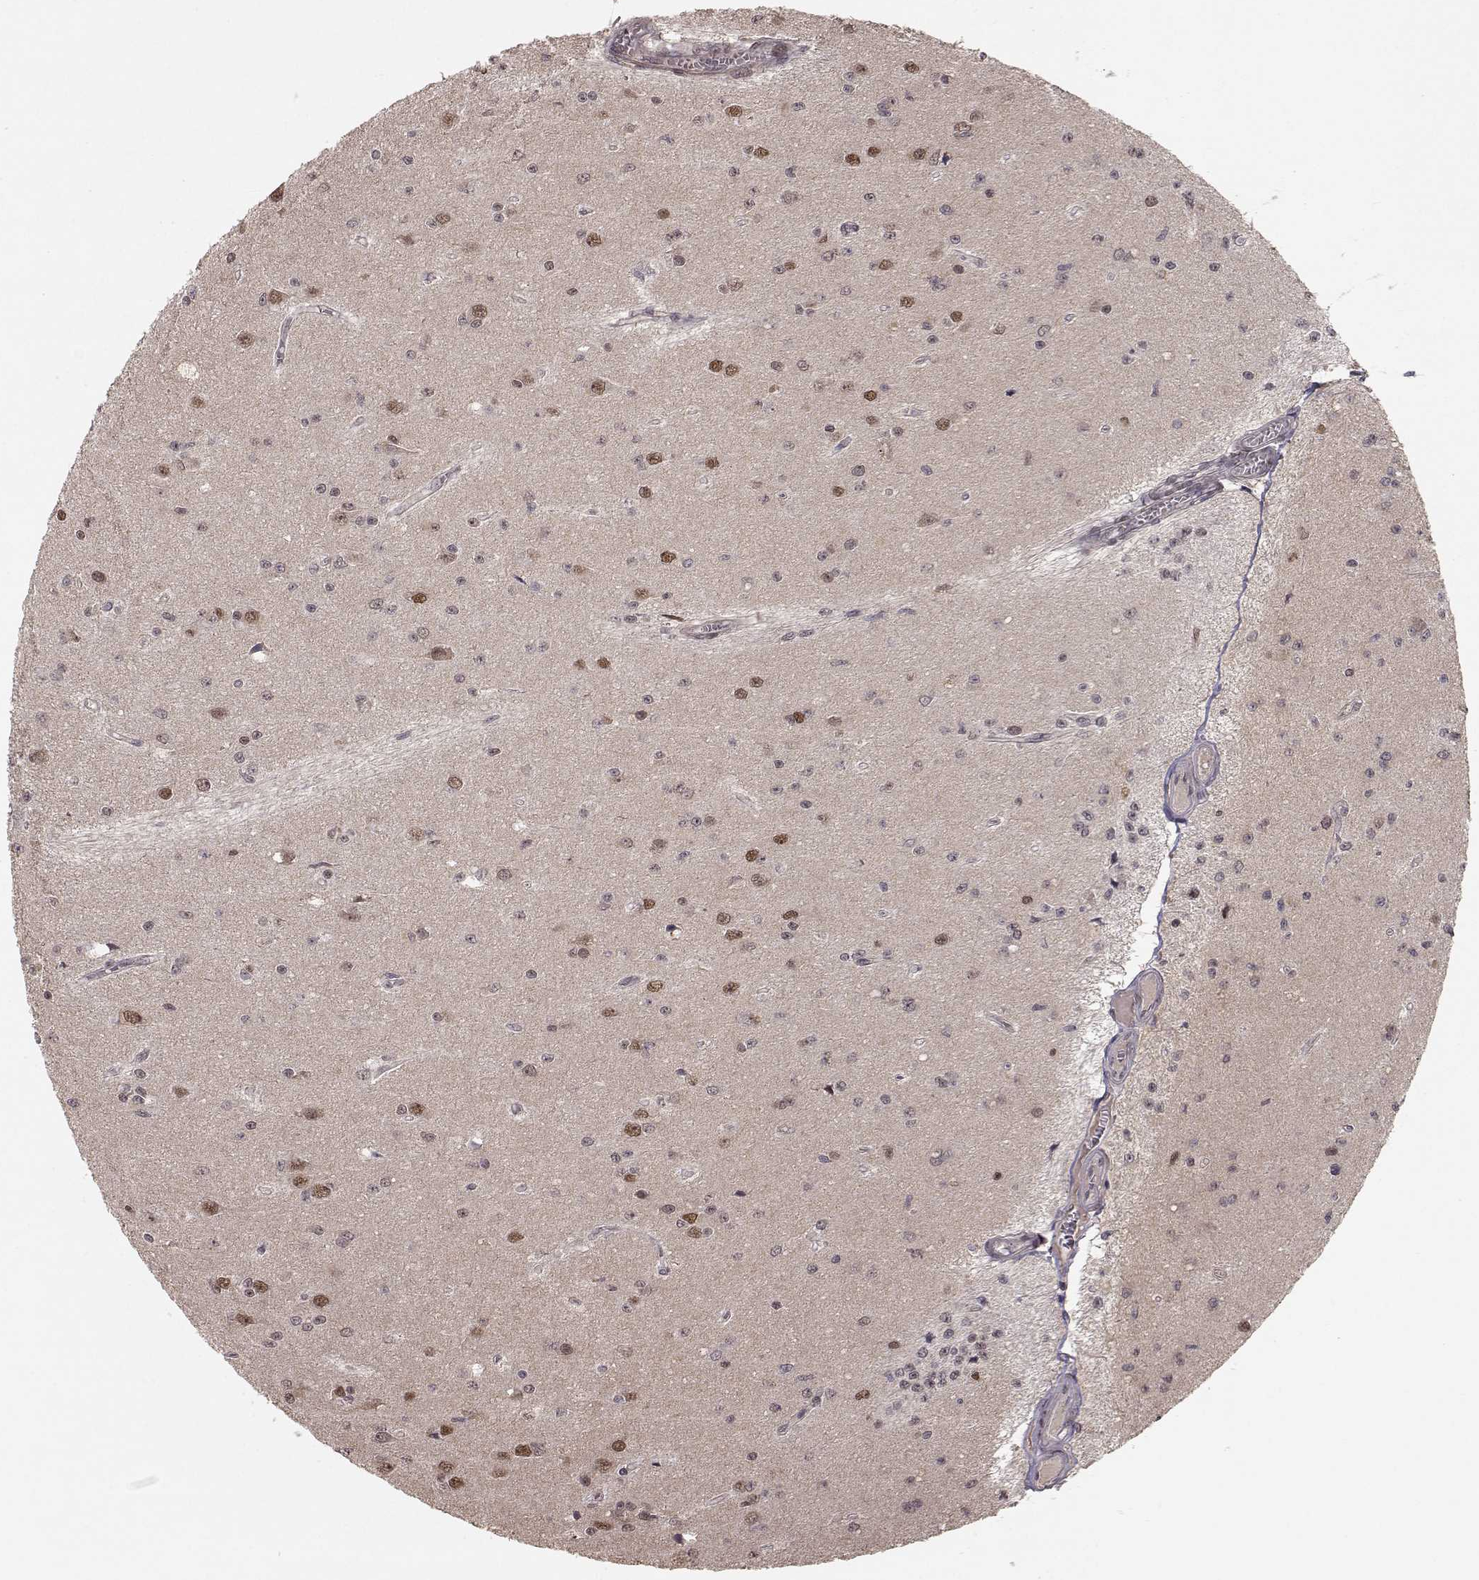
{"staining": {"intensity": "moderate", "quantity": "25%-75%", "location": "cytoplasmic/membranous,nuclear"}, "tissue": "glioma", "cell_type": "Tumor cells", "image_type": "cancer", "snomed": [{"axis": "morphology", "description": "Glioma, malignant, Low grade"}, {"axis": "topography", "description": "Brain"}], "caption": "IHC (DAB) staining of low-grade glioma (malignant) displays moderate cytoplasmic/membranous and nuclear protein staining in about 25%-75% of tumor cells. The staining is performed using DAB (3,3'-diaminobenzidine) brown chromogen to label protein expression. The nuclei are counter-stained blue using hematoxylin.", "gene": "PLEKHG3", "patient": {"sex": "female", "age": 45}}